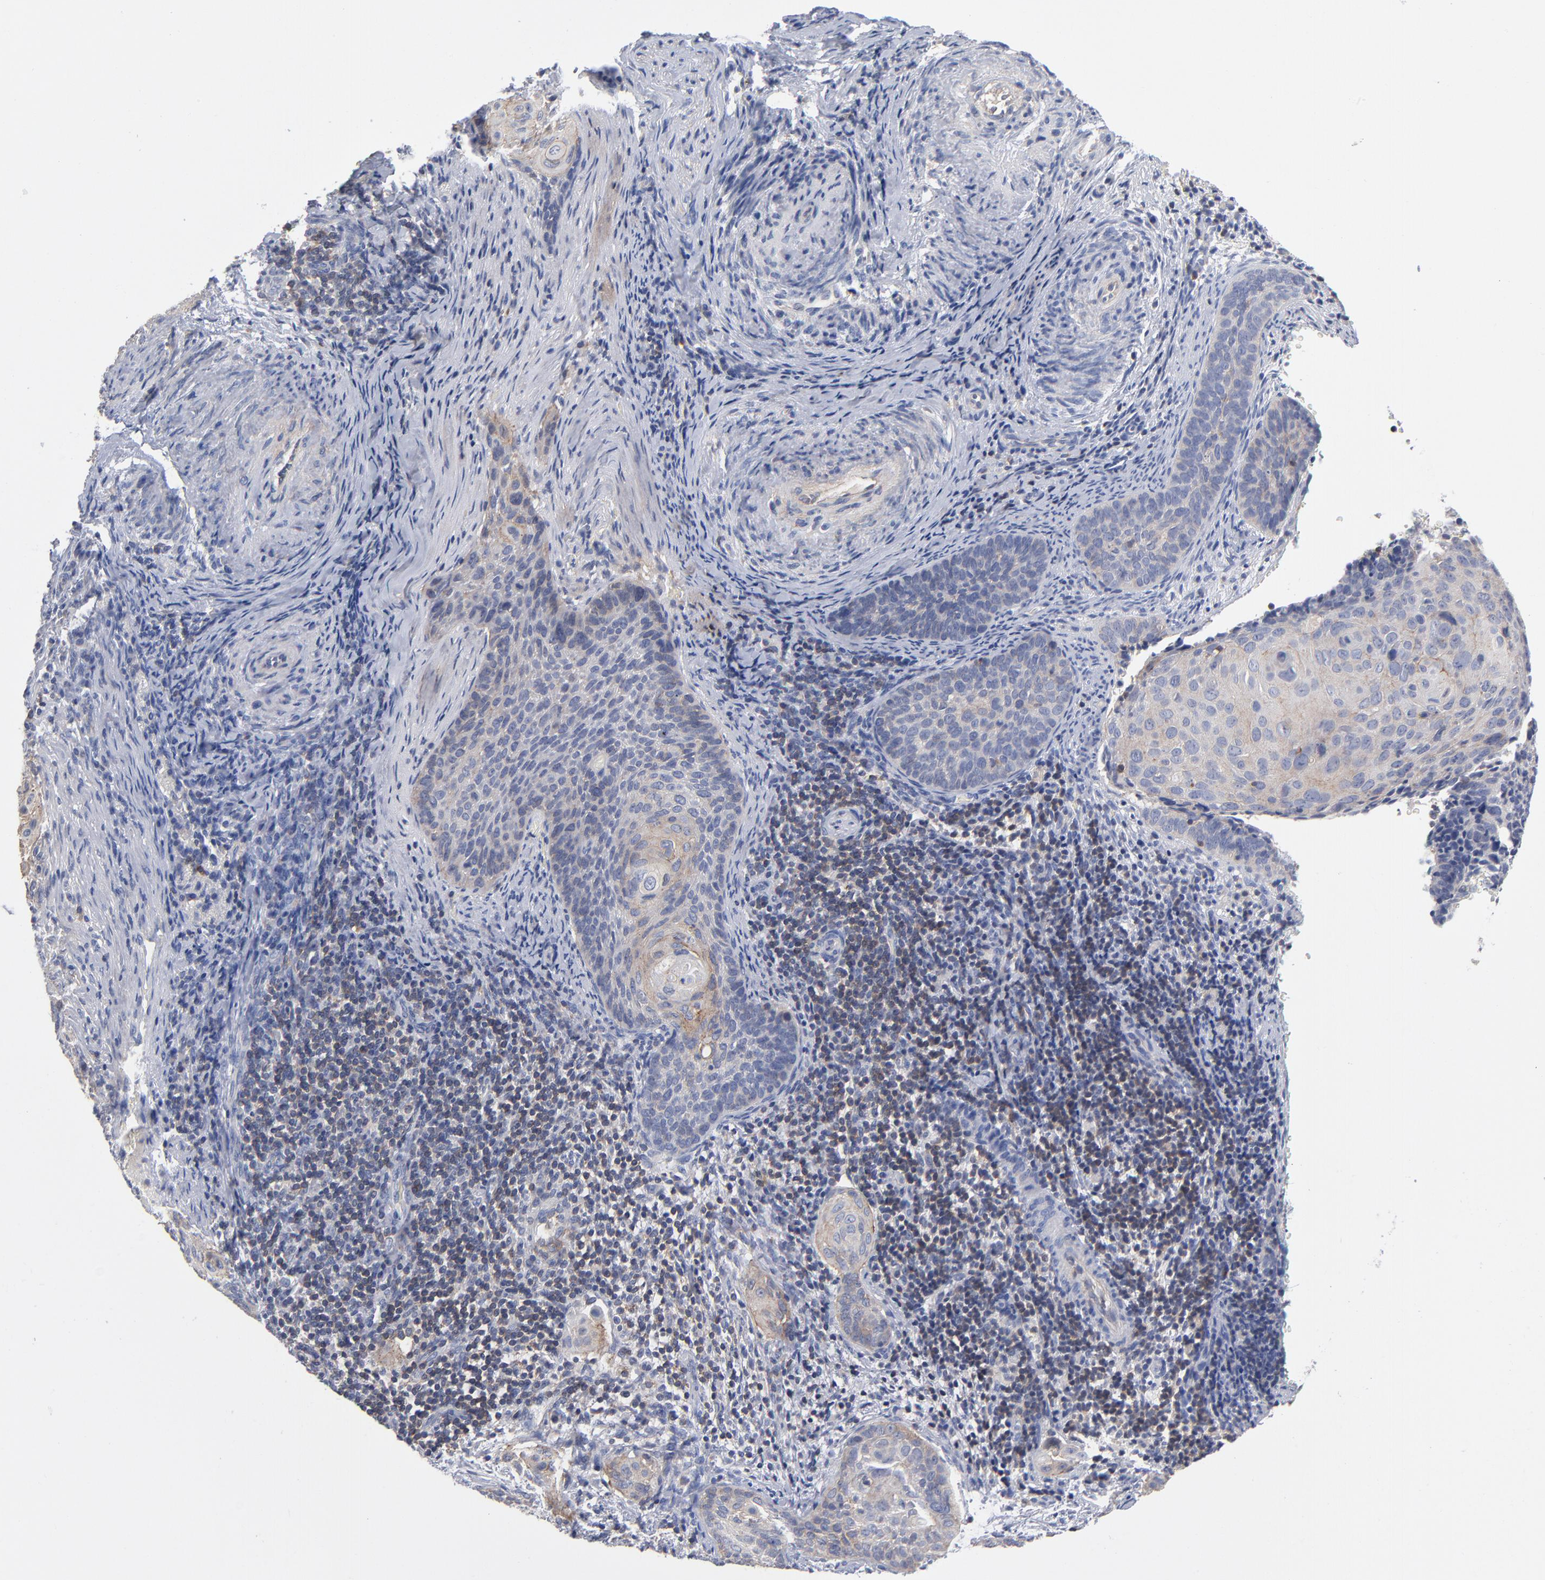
{"staining": {"intensity": "weak", "quantity": "25%-75%", "location": "cytoplasmic/membranous"}, "tissue": "cervical cancer", "cell_type": "Tumor cells", "image_type": "cancer", "snomed": [{"axis": "morphology", "description": "Squamous cell carcinoma, NOS"}, {"axis": "topography", "description": "Cervix"}], "caption": "A low amount of weak cytoplasmic/membranous staining is present in about 25%-75% of tumor cells in cervical cancer (squamous cell carcinoma) tissue. The protein of interest is stained brown, and the nuclei are stained in blue (DAB IHC with brightfield microscopy, high magnification).", "gene": "PDLIM2", "patient": {"sex": "female", "age": 33}}